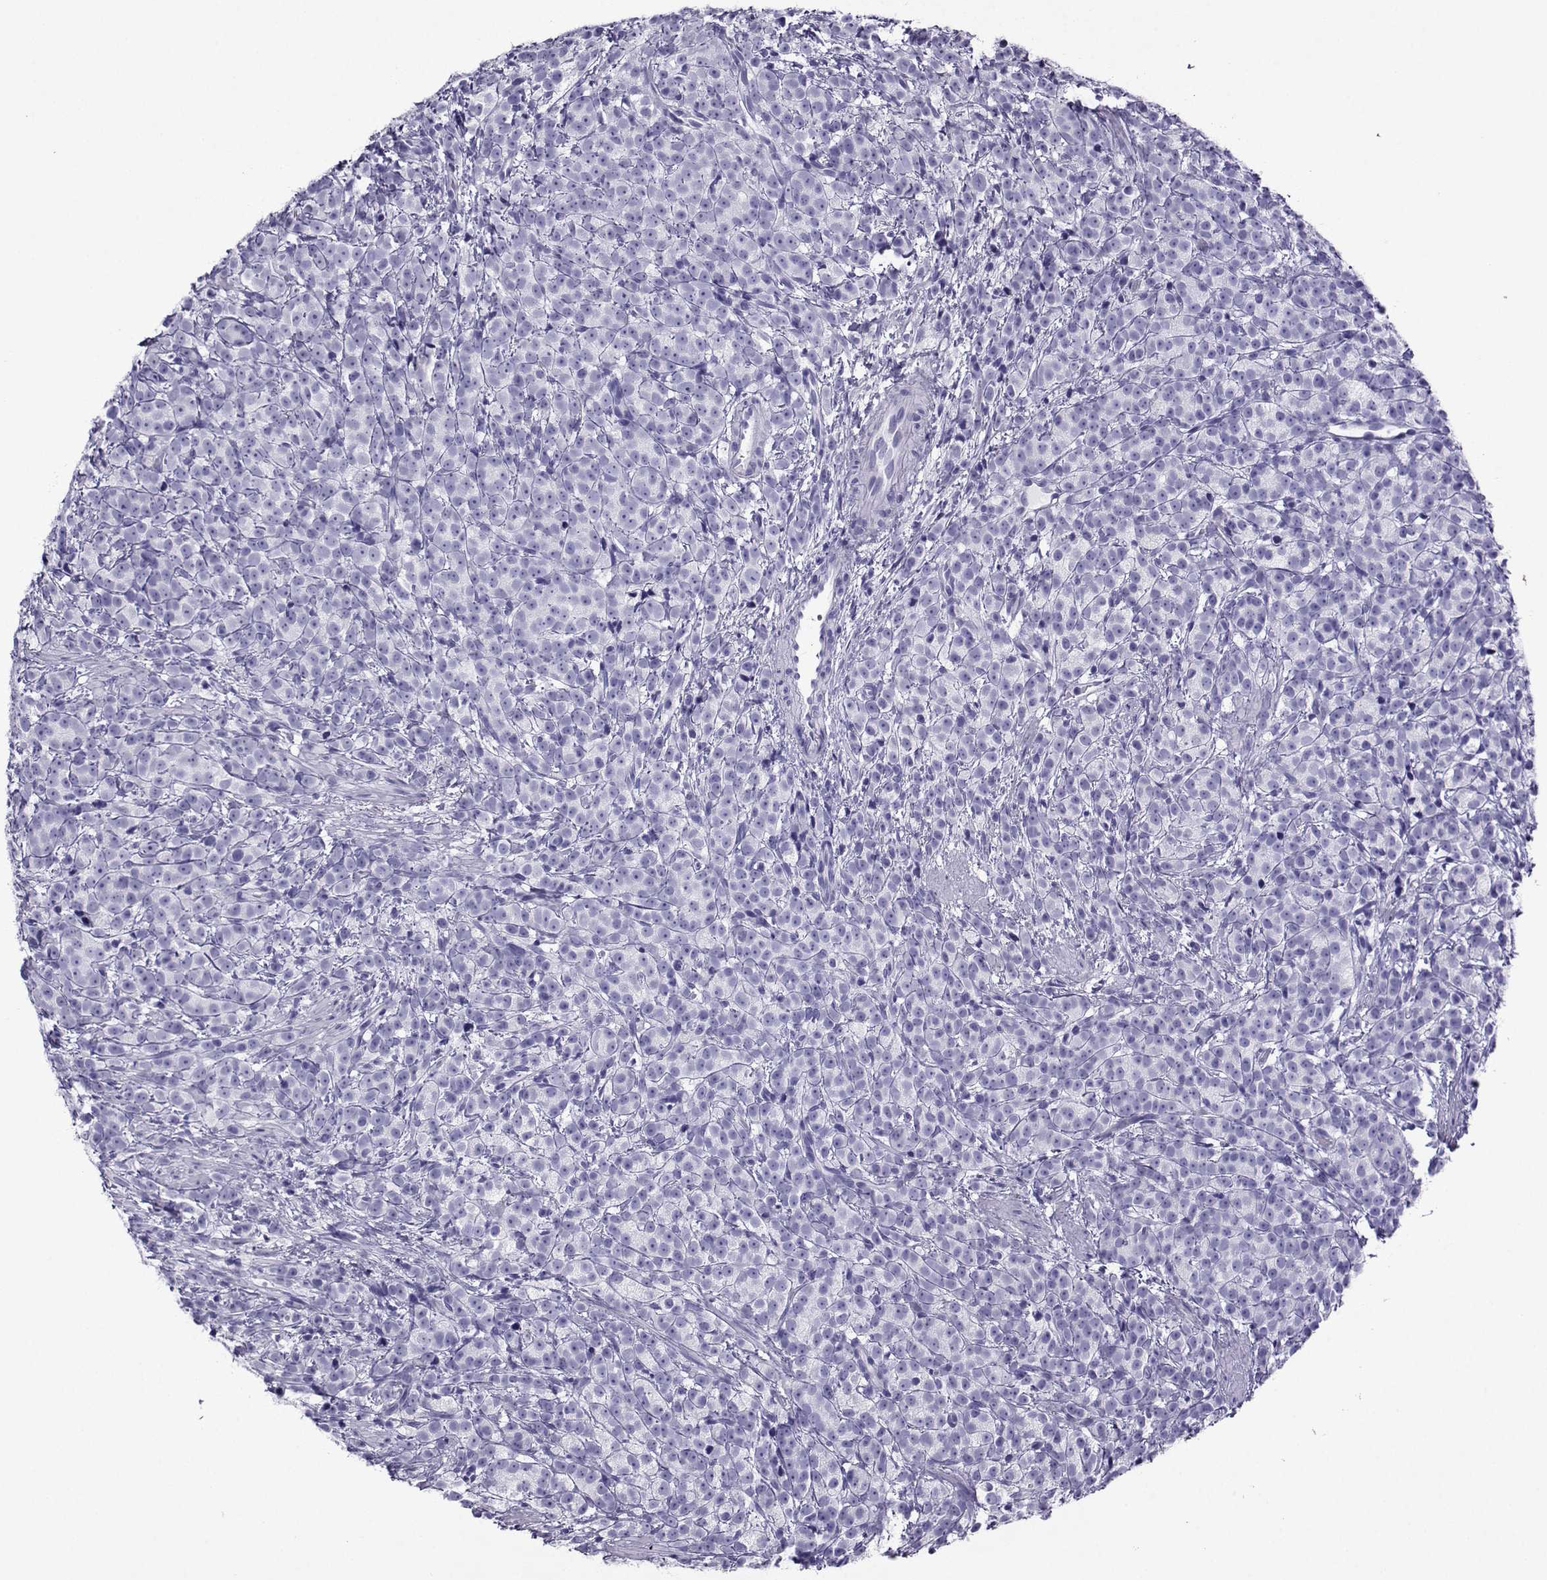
{"staining": {"intensity": "negative", "quantity": "none", "location": "none"}, "tissue": "prostate cancer", "cell_type": "Tumor cells", "image_type": "cancer", "snomed": [{"axis": "morphology", "description": "Adenocarcinoma, High grade"}, {"axis": "topography", "description": "Prostate"}], "caption": "High power microscopy micrograph of an immunohistochemistry (IHC) micrograph of prostate cancer (adenocarcinoma (high-grade)), revealing no significant staining in tumor cells.", "gene": "CRYBB1", "patient": {"sex": "male", "age": 53}}